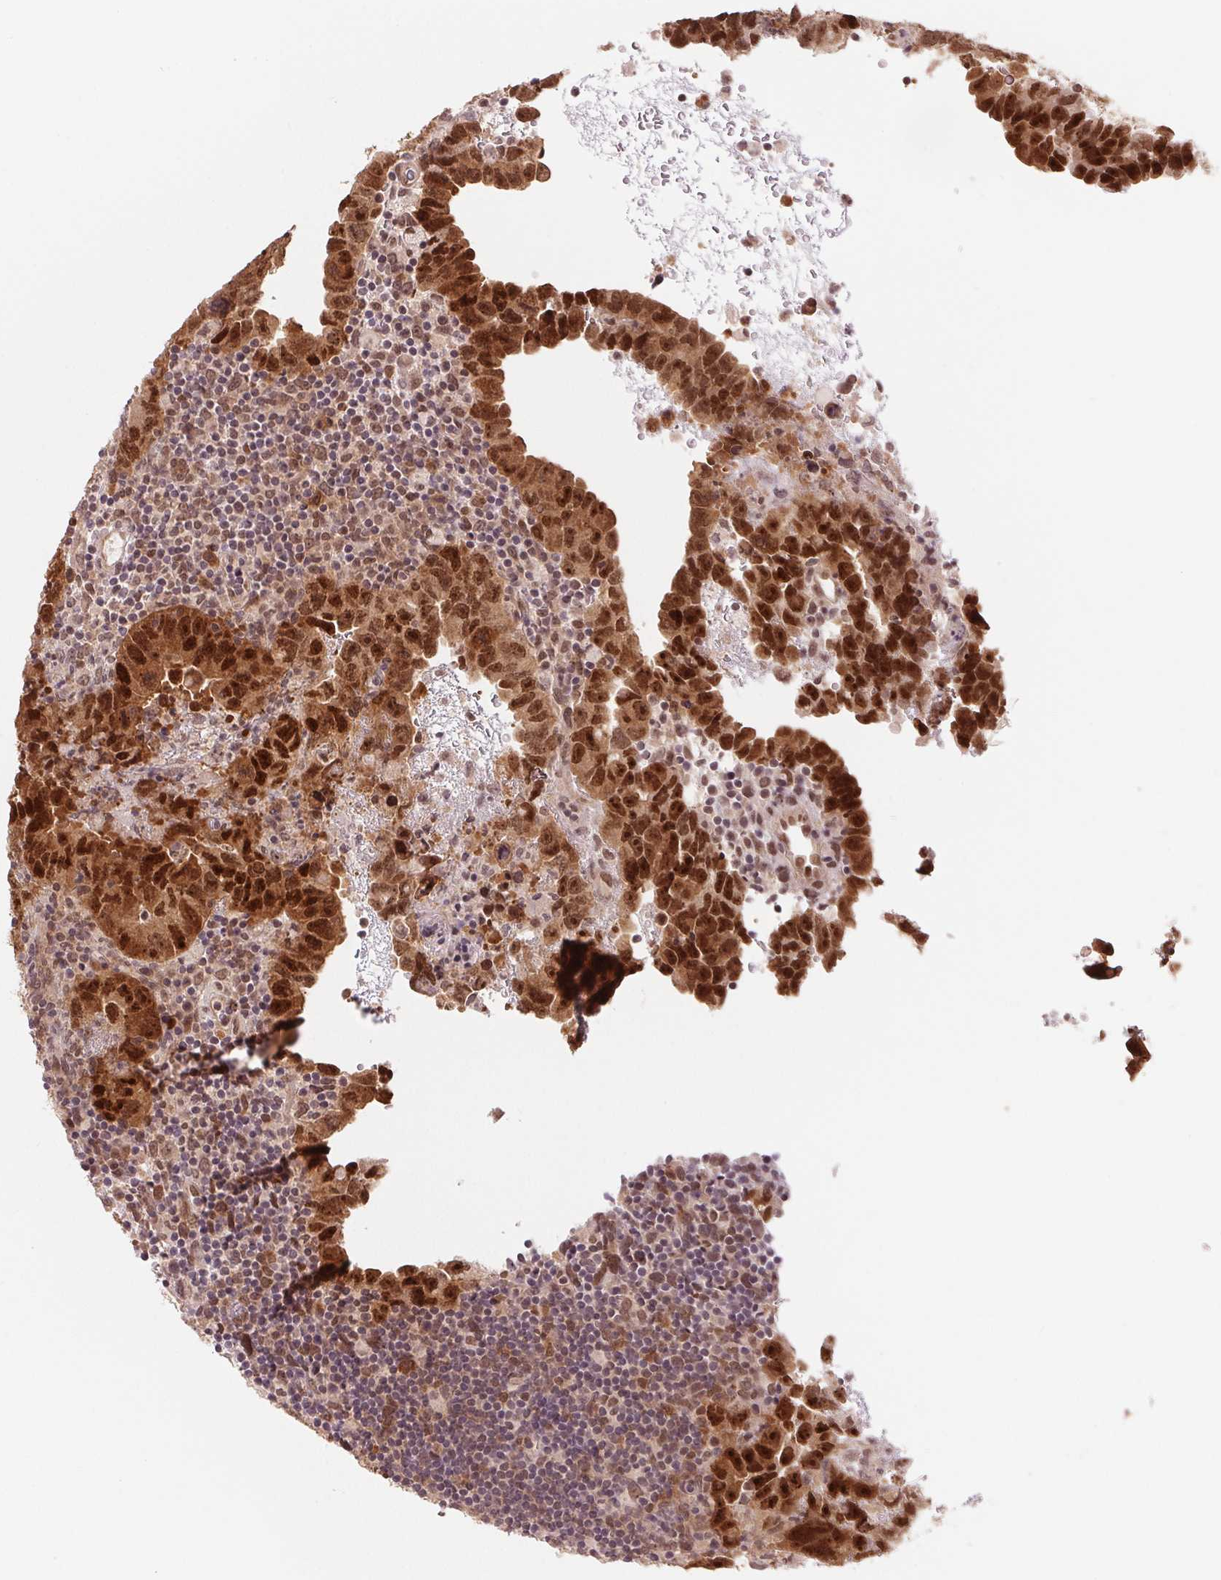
{"staining": {"intensity": "strong", "quantity": ">75%", "location": "cytoplasmic/membranous,nuclear"}, "tissue": "testis cancer", "cell_type": "Tumor cells", "image_type": "cancer", "snomed": [{"axis": "morphology", "description": "Carcinoma, Embryonal, NOS"}, {"axis": "topography", "description": "Testis"}], "caption": "Immunohistochemical staining of human testis embryonal carcinoma exhibits high levels of strong cytoplasmic/membranous and nuclear expression in about >75% of tumor cells. The staining is performed using DAB brown chromogen to label protein expression. The nuclei are counter-stained blue using hematoxylin.", "gene": "DNAJB6", "patient": {"sex": "male", "age": 24}}